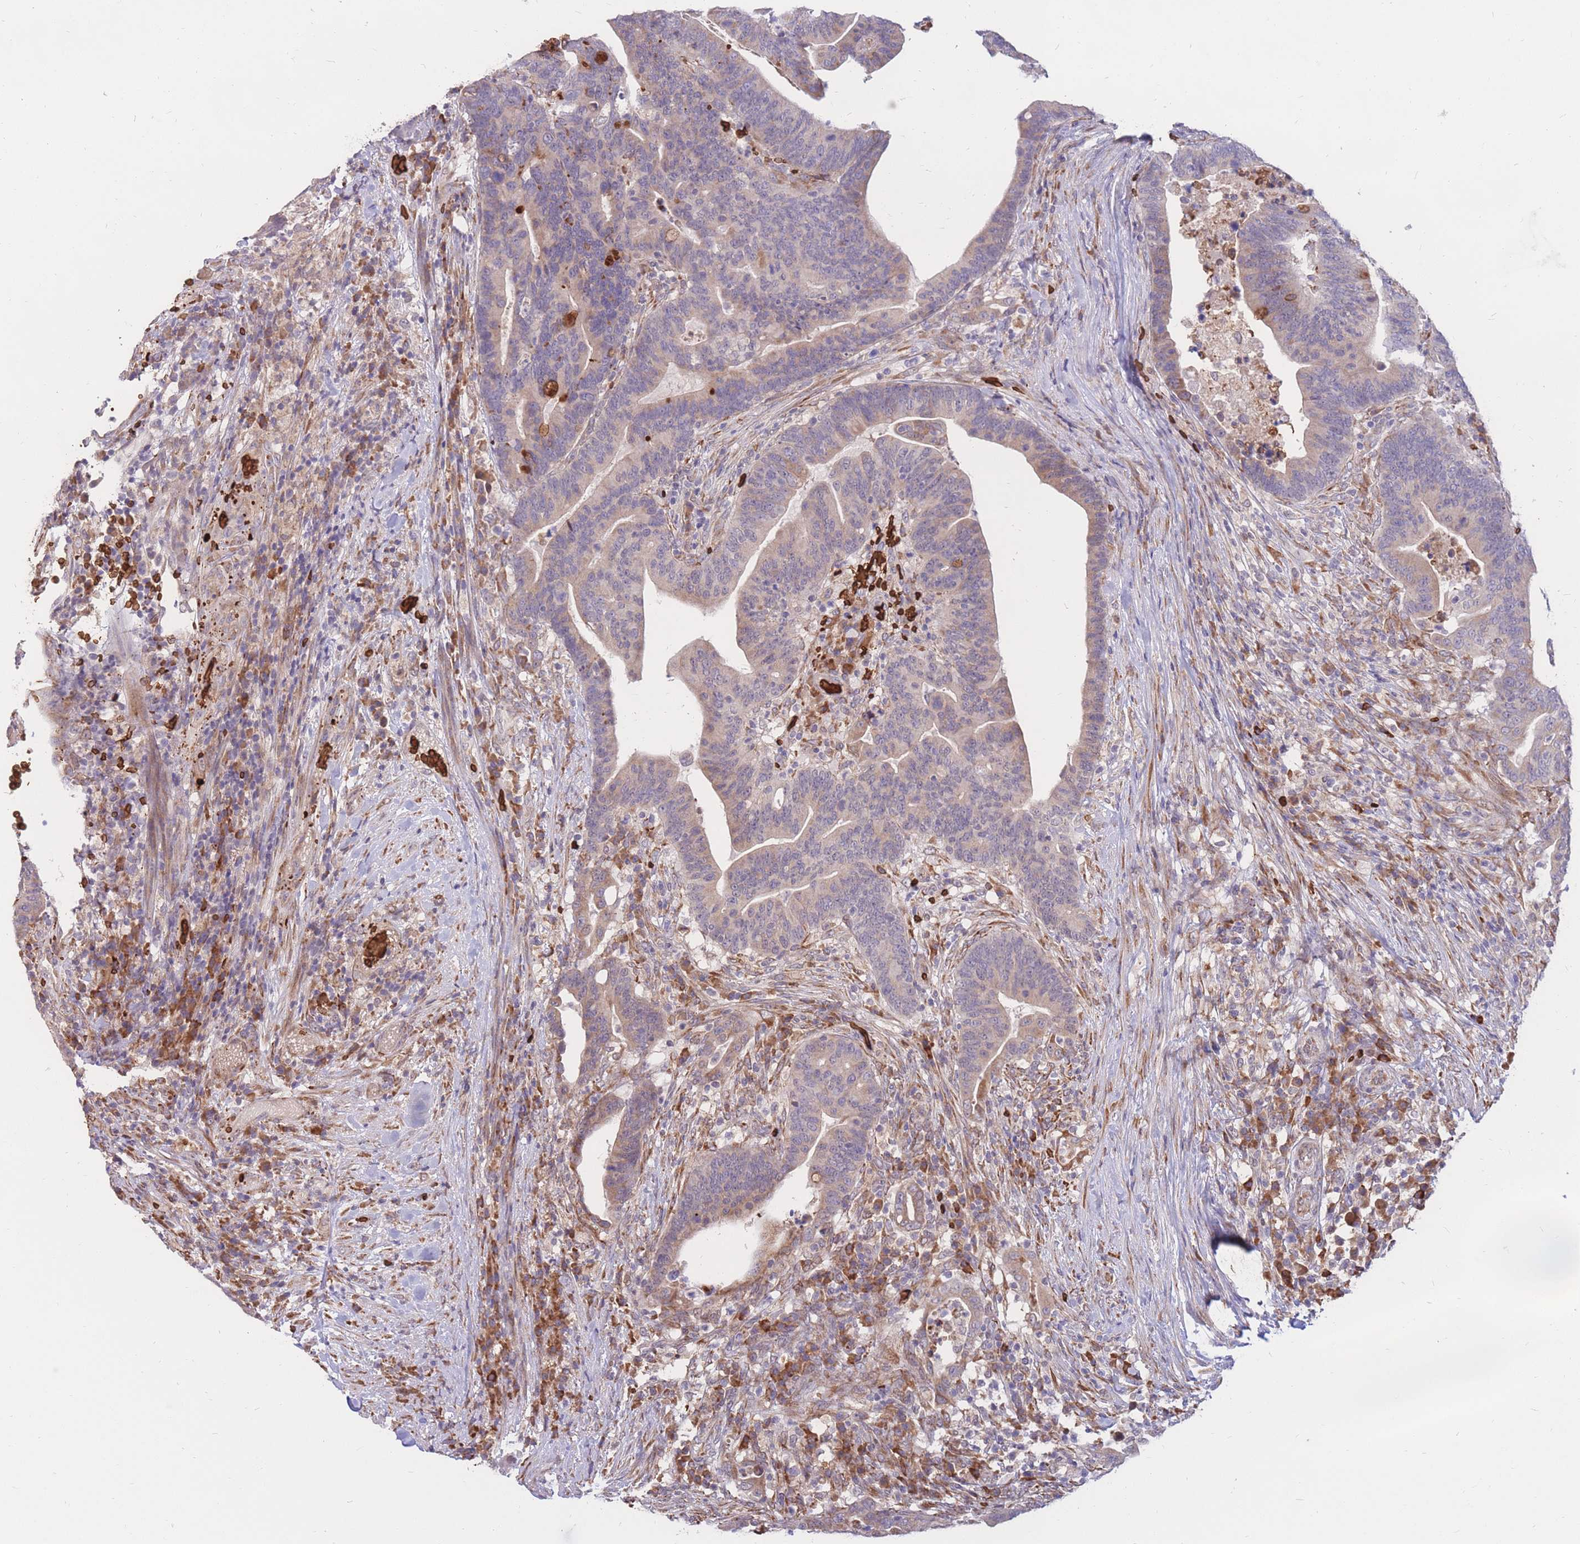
{"staining": {"intensity": "moderate", "quantity": "25%-75%", "location": "cytoplasmic/membranous"}, "tissue": "colorectal cancer", "cell_type": "Tumor cells", "image_type": "cancer", "snomed": [{"axis": "morphology", "description": "Adenocarcinoma, NOS"}, {"axis": "topography", "description": "Colon"}], "caption": "This is a micrograph of IHC staining of colorectal adenocarcinoma, which shows moderate expression in the cytoplasmic/membranous of tumor cells.", "gene": "ATP10D", "patient": {"sex": "female", "age": 66}}